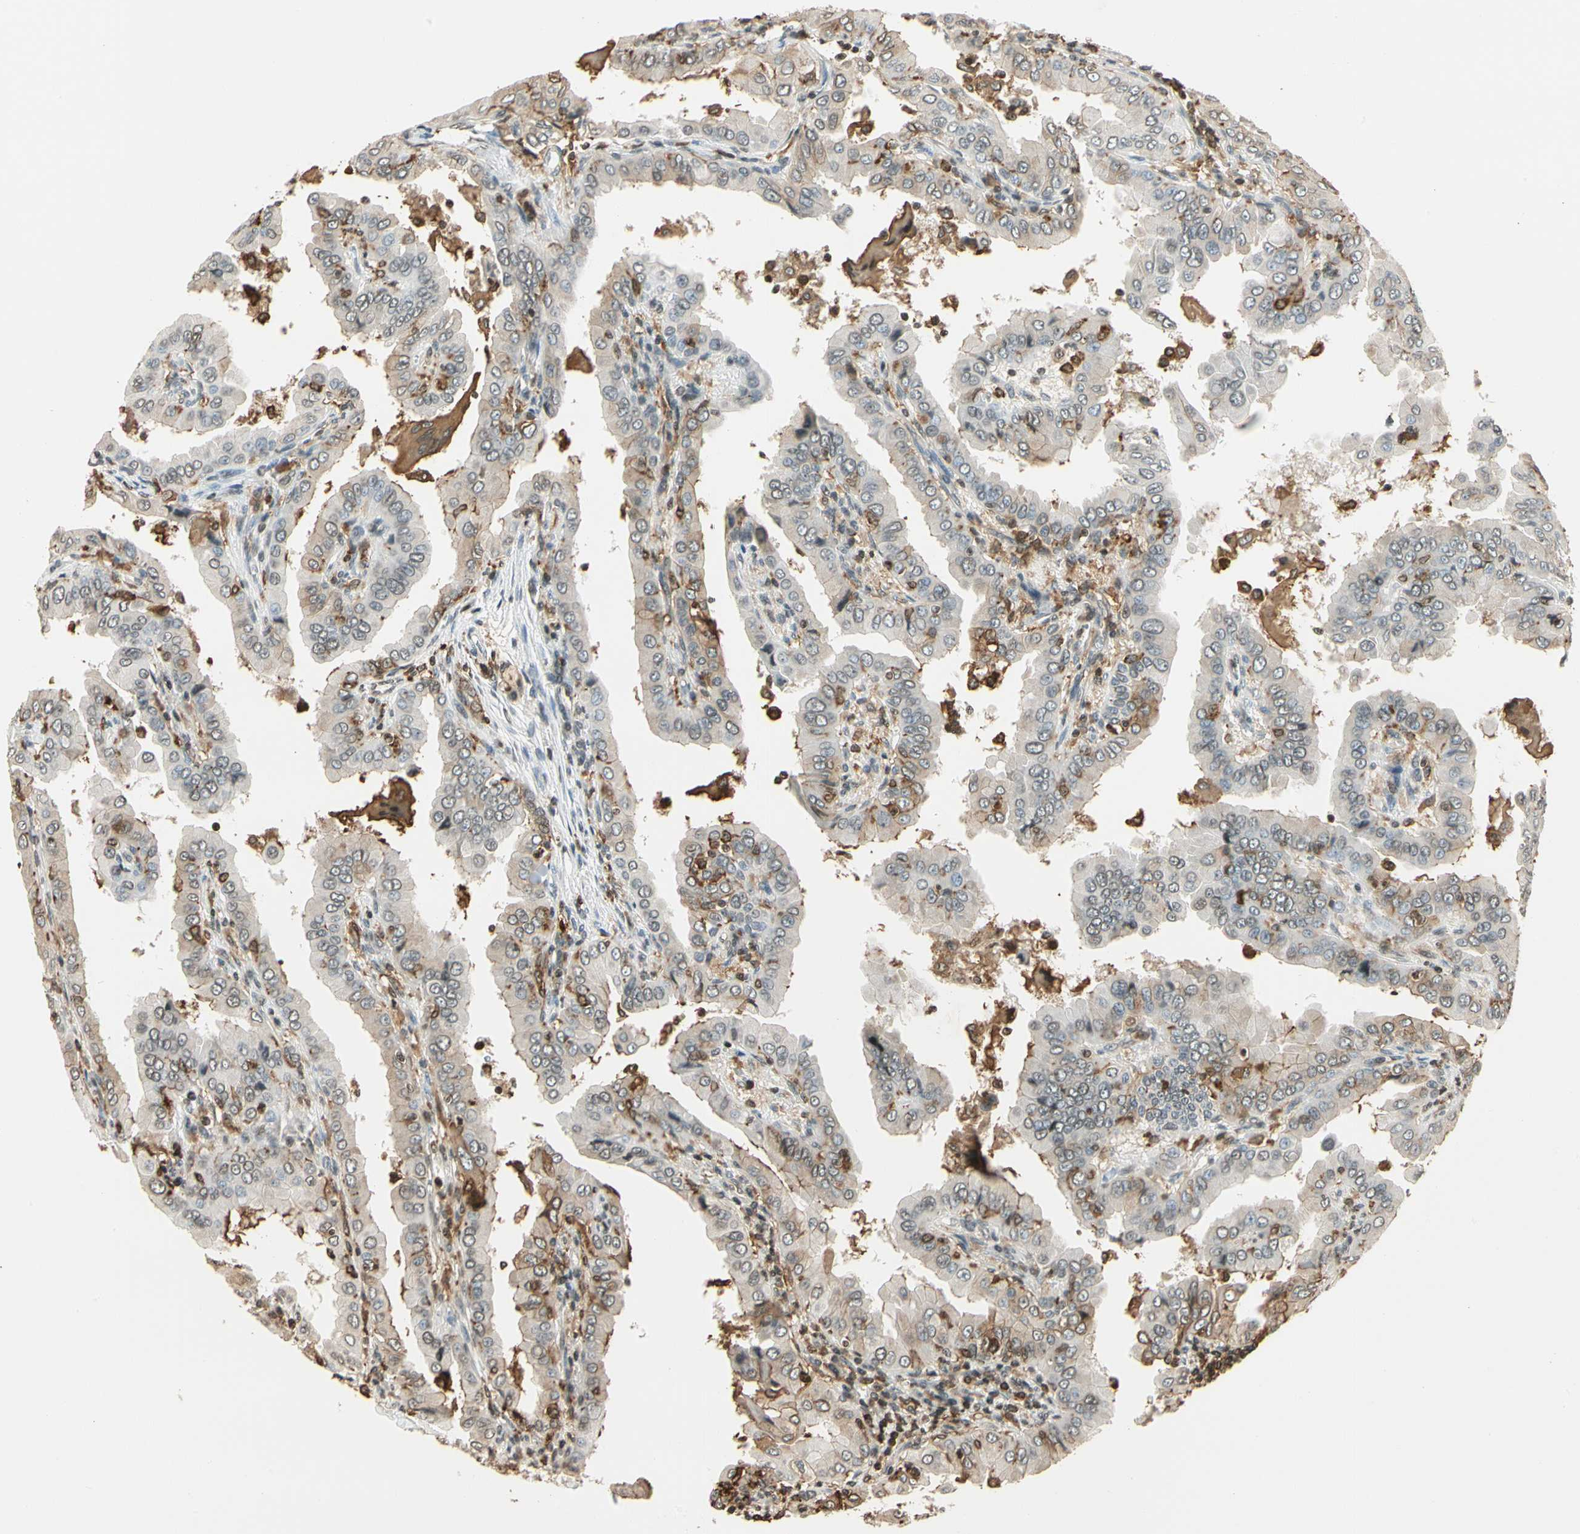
{"staining": {"intensity": "weak", "quantity": "25%-75%", "location": "cytoplasmic/membranous"}, "tissue": "thyroid cancer", "cell_type": "Tumor cells", "image_type": "cancer", "snomed": [{"axis": "morphology", "description": "Papillary adenocarcinoma, NOS"}, {"axis": "topography", "description": "Thyroid gland"}], "caption": "Immunohistochemical staining of human thyroid cancer (papillary adenocarcinoma) shows low levels of weak cytoplasmic/membranous expression in approximately 25%-75% of tumor cells.", "gene": "FER", "patient": {"sex": "male", "age": 33}}